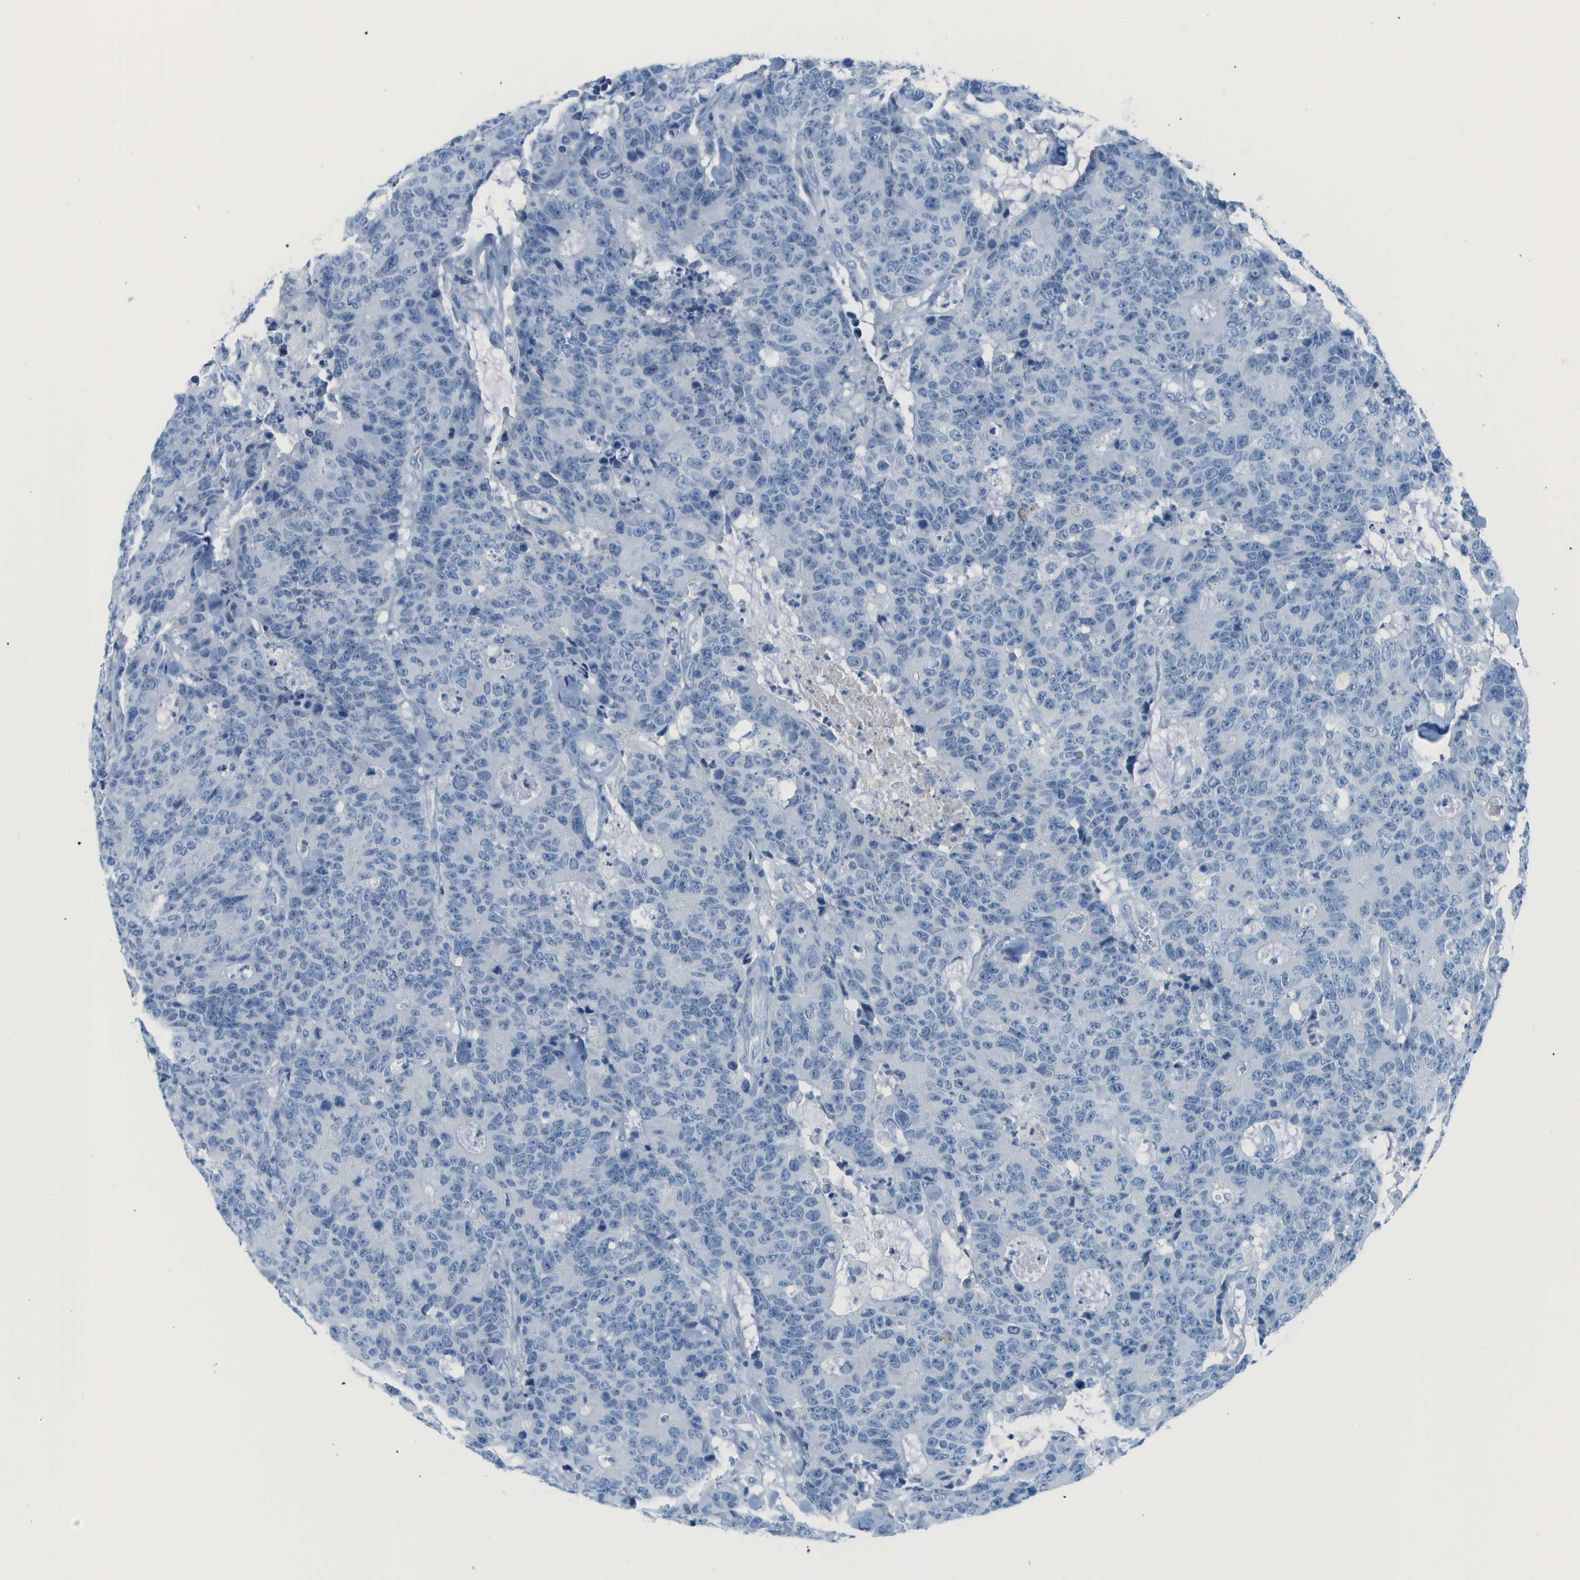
{"staining": {"intensity": "negative", "quantity": "none", "location": "none"}, "tissue": "colorectal cancer", "cell_type": "Tumor cells", "image_type": "cancer", "snomed": [{"axis": "morphology", "description": "Adenocarcinoma, NOS"}, {"axis": "topography", "description": "Colon"}], "caption": "Colorectal adenocarcinoma was stained to show a protein in brown. There is no significant positivity in tumor cells. (IHC, brightfield microscopy, high magnification).", "gene": "C1S", "patient": {"sex": "female", "age": 86}}